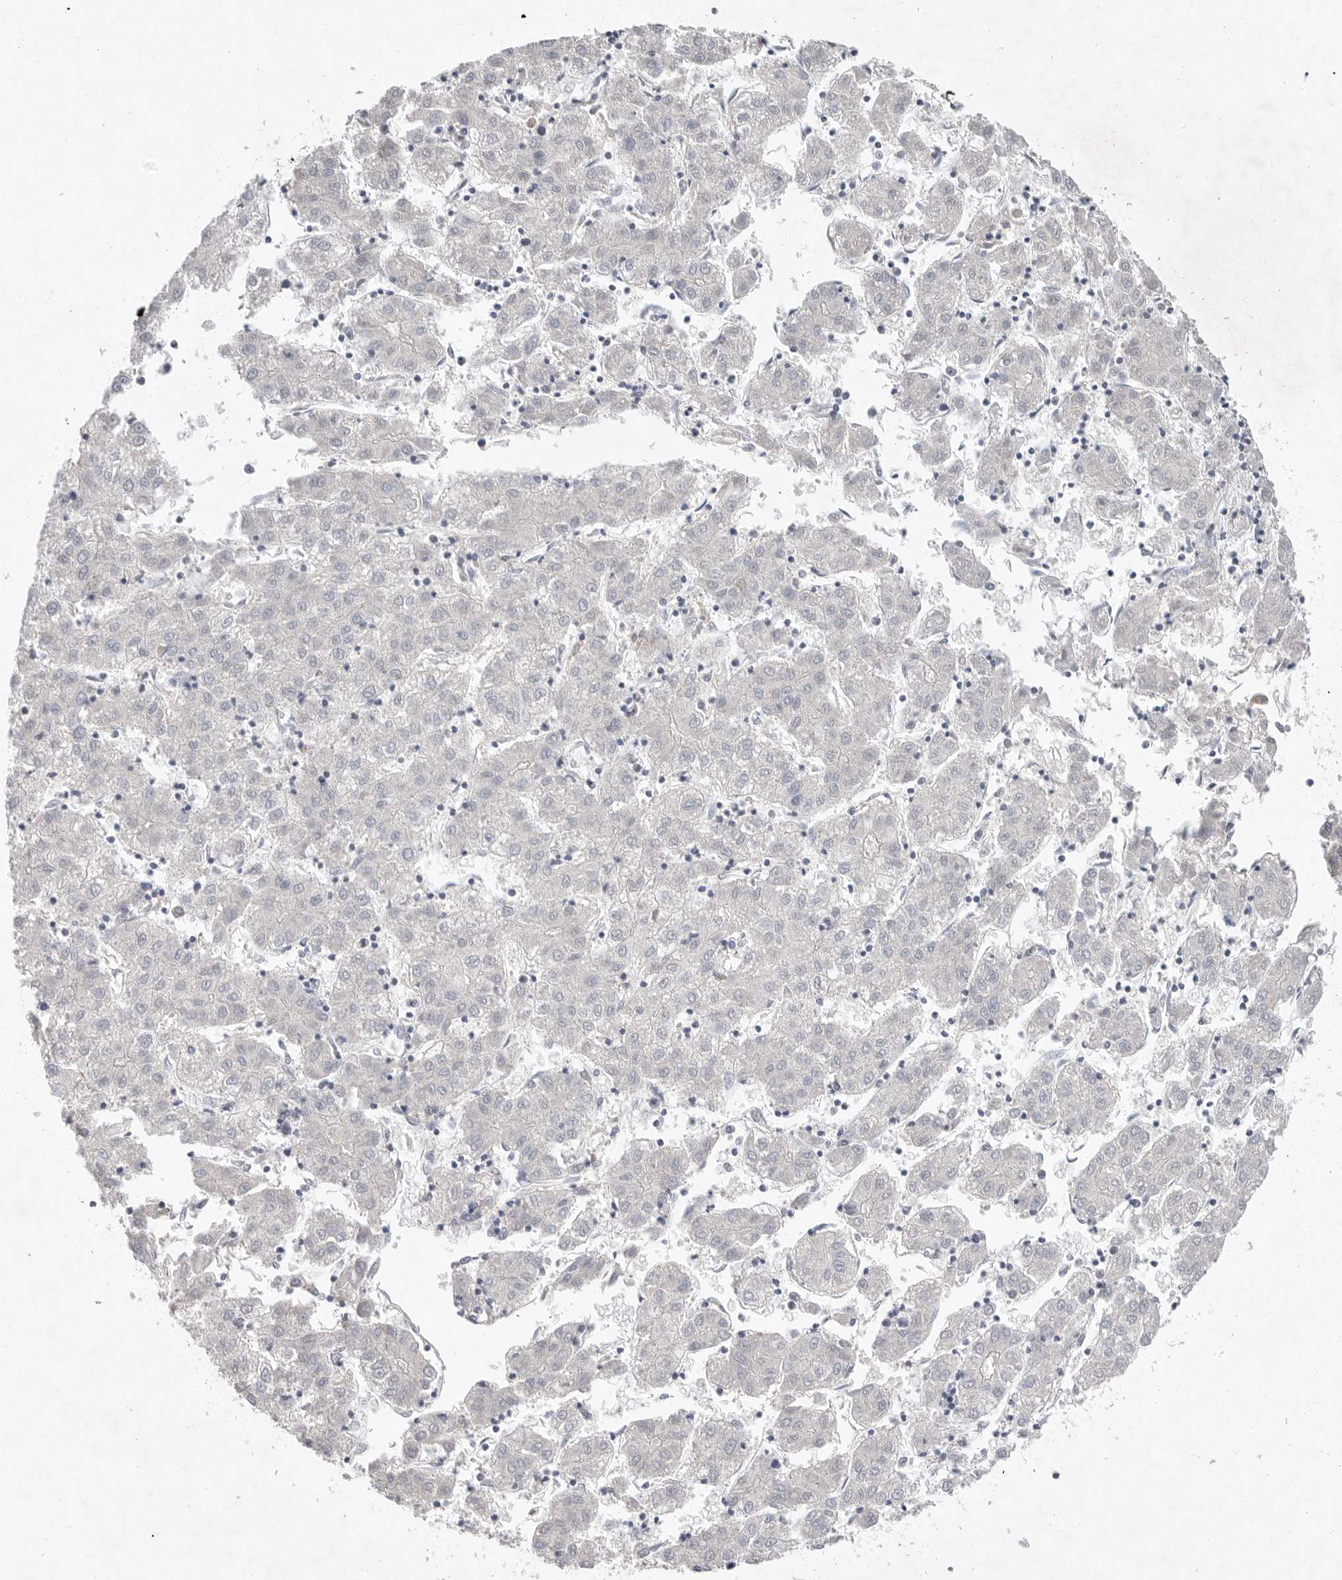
{"staining": {"intensity": "negative", "quantity": "none", "location": "none"}, "tissue": "liver cancer", "cell_type": "Tumor cells", "image_type": "cancer", "snomed": [{"axis": "morphology", "description": "Carcinoma, Hepatocellular, NOS"}, {"axis": "topography", "description": "Liver"}], "caption": "High magnification brightfield microscopy of liver hepatocellular carcinoma stained with DAB (brown) and counterstained with hematoxylin (blue): tumor cells show no significant expression. The staining was performed using DAB to visualize the protein expression in brown, while the nuclei were stained in blue with hematoxylin (Magnification: 20x).", "gene": "CAMK2B", "patient": {"sex": "male", "age": 72}}